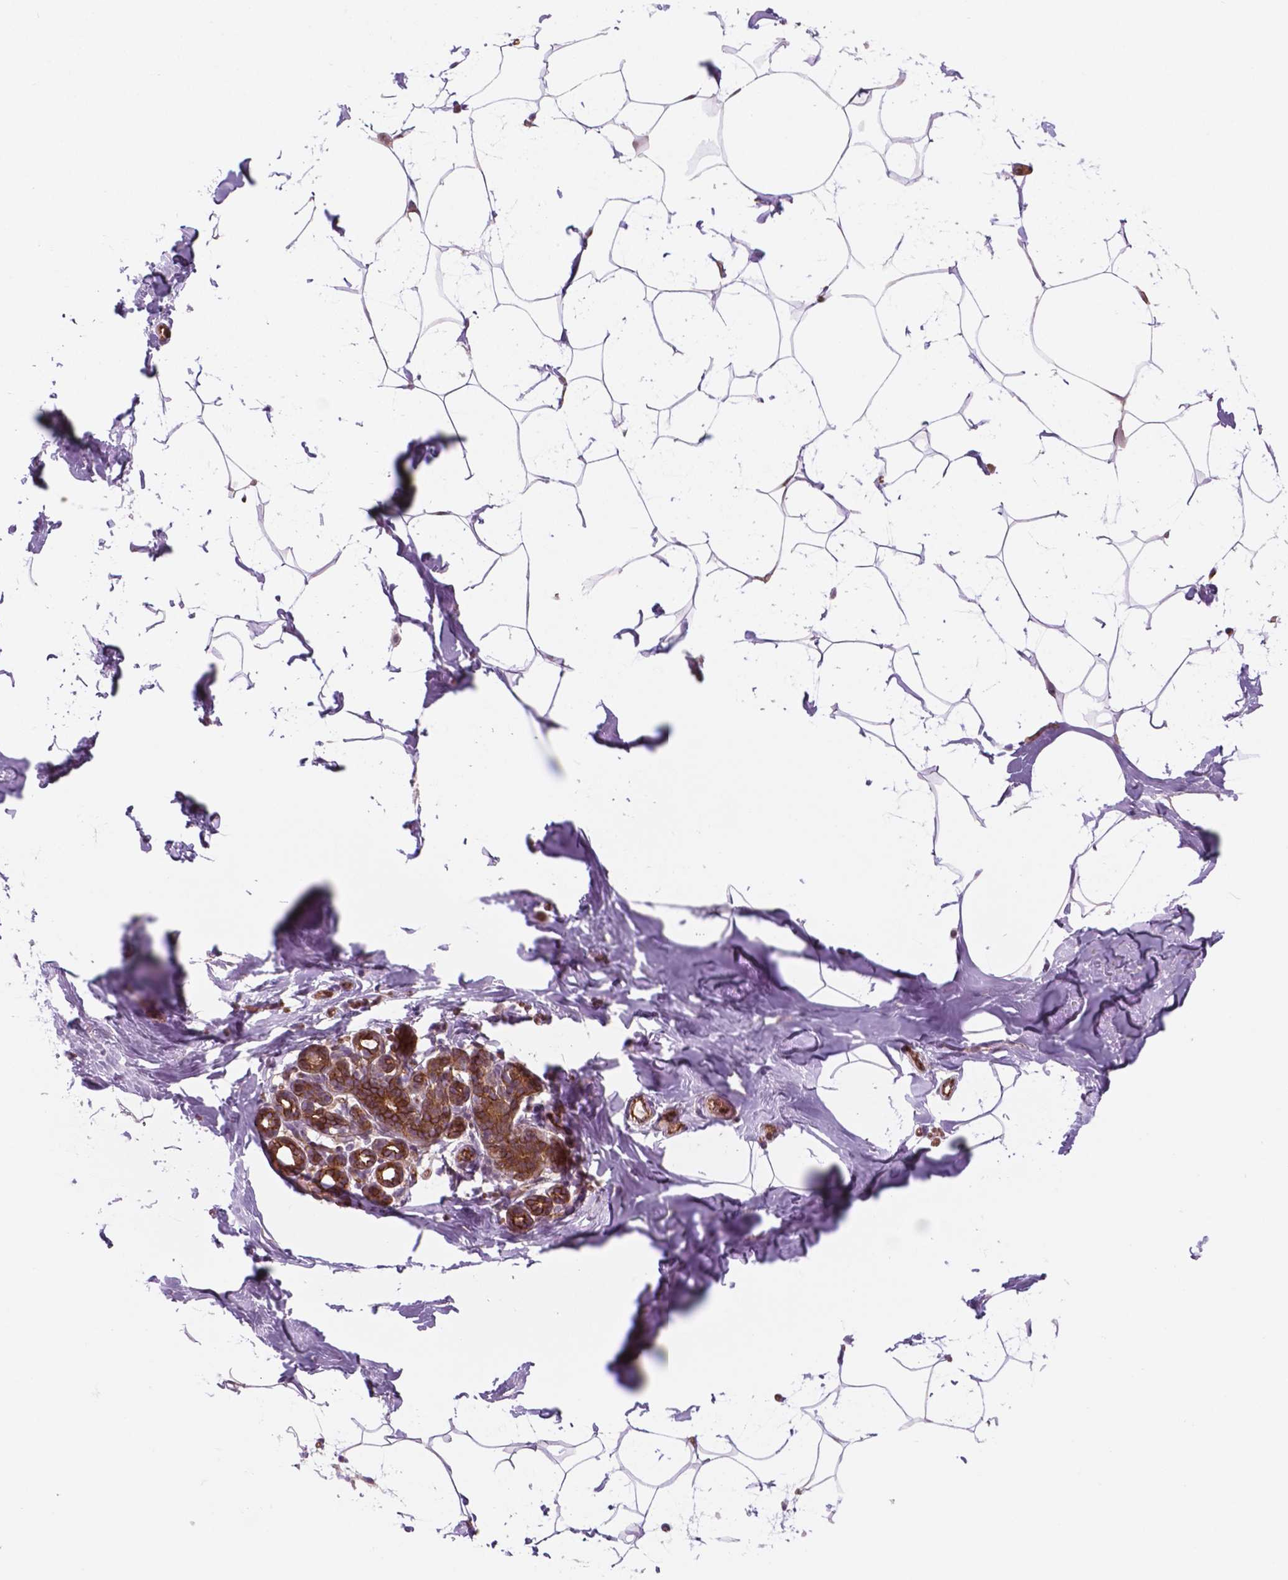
{"staining": {"intensity": "negative", "quantity": "none", "location": "none"}, "tissue": "breast", "cell_type": "Adipocytes", "image_type": "normal", "snomed": [{"axis": "morphology", "description": "Normal tissue, NOS"}, {"axis": "topography", "description": "Breast"}], "caption": "DAB immunohistochemical staining of normal human breast reveals no significant positivity in adipocytes.", "gene": "RND3", "patient": {"sex": "female", "age": 32}}